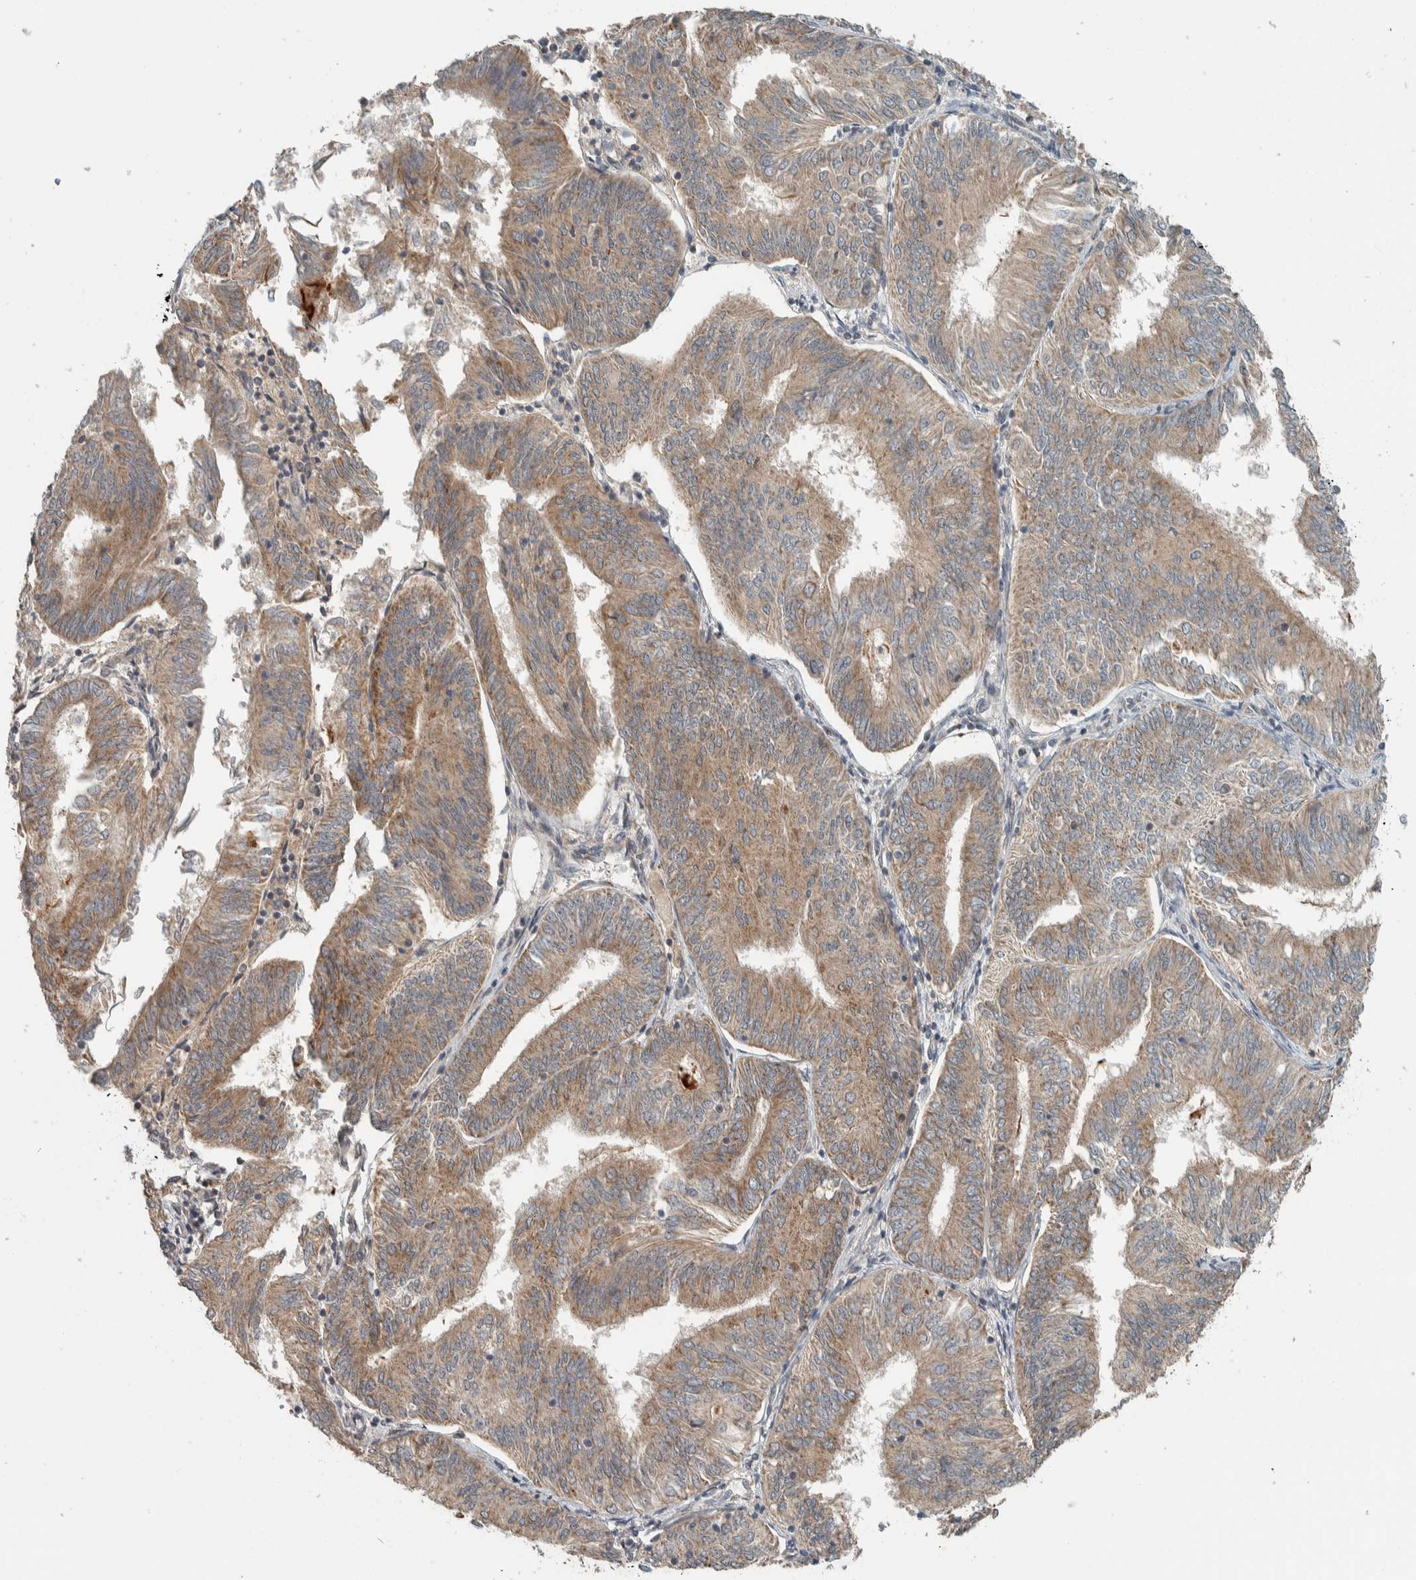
{"staining": {"intensity": "moderate", "quantity": ">75%", "location": "cytoplasmic/membranous"}, "tissue": "endometrial cancer", "cell_type": "Tumor cells", "image_type": "cancer", "snomed": [{"axis": "morphology", "description": "Adenocarcinoma, NOS"}, {"axis": "topography", "description": "Endometrium"}], "caption": "The photomicrograph displays immunohistochemical staining of adenocarcinoma (endometrial). There is moderate cytoplasmic/membranous positivity is present in approximately >75% of tumor cells.", "gene": "NBR1", "patient": {"sex": "female", "age": 58}}